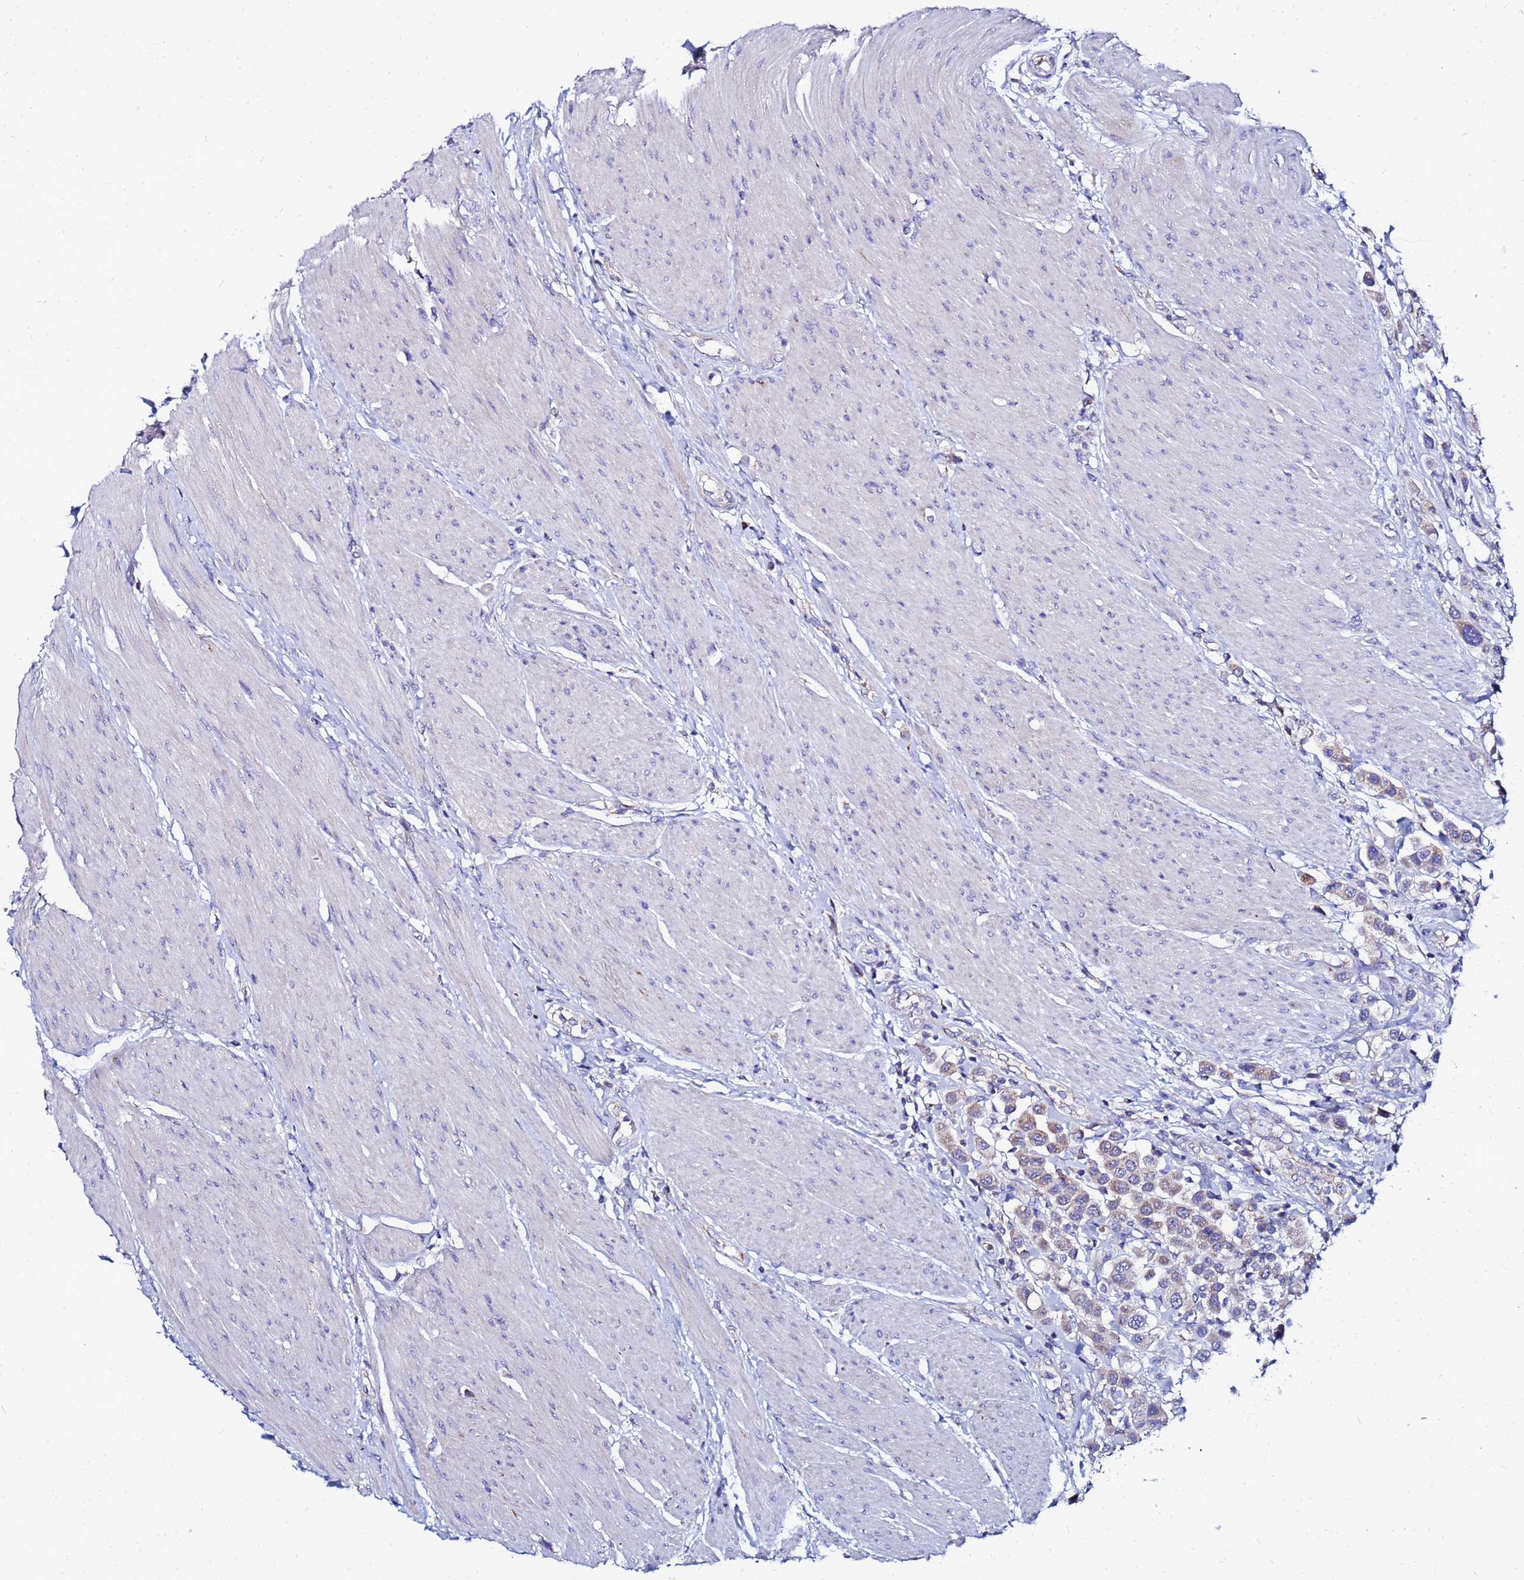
{"staining": {"intensity": "weak", "quantity": "25%-75%", "location": "cytoplasmic/membranous"}, "tissue": "urothelial cancer", "cell_type": "Tumor cells", "image_type": "cancer", "snomed": [{"axis": "morphology", "description": "Urothelial carcinoma, High grade"}, {"axis": "topography", "description": "Urinary bladder"}], "caption": "Protein expression by immunohistochemistry displays weak cytoplasmic/membranous positivity in about 25%-75% of tumor cells in urothelial cancer. (Brightfield microscopy of DAB IHC at high magnification).", "gene": "FAHD2A", "patient": {"sex": "male", "age": 50}}